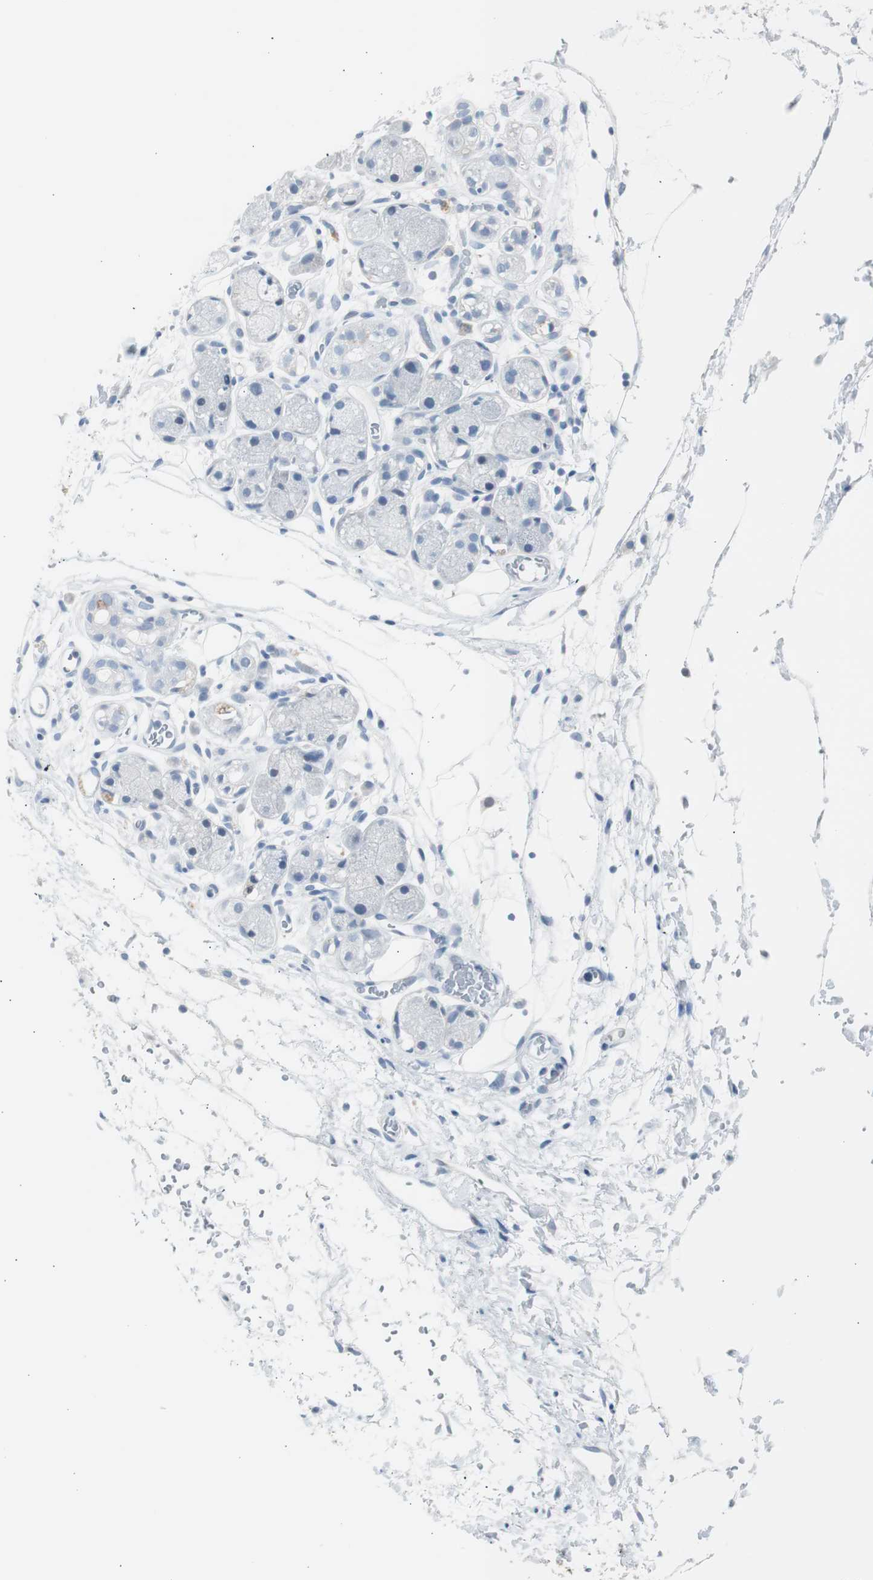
{"staining": {"intensity": "negative", "quantity": "none", "location": "none"}, "tissue": "adipose tissue", "cell_type": "Adipocytes", "image_type": "normal", "snomed": [{"axis": "morphology", "description": "Normal tissue, NOS"}, {"axis": "morphology", "description": "Inflammation, NOS"}, {"axis": "topography", "description": "Vascular tissue"}, {"axis": "topography", "description": "Salivary gland"}], "caption": "This is a micrograph of IHC staining of unremarkable adipose tissue, which shows no expression in adipocytes. (DAB immunohistochemistry visualized using brightfield microscopy, high magnification).", "gene": "S100A7A", "patient": {"sex": "female", "age": 75}}